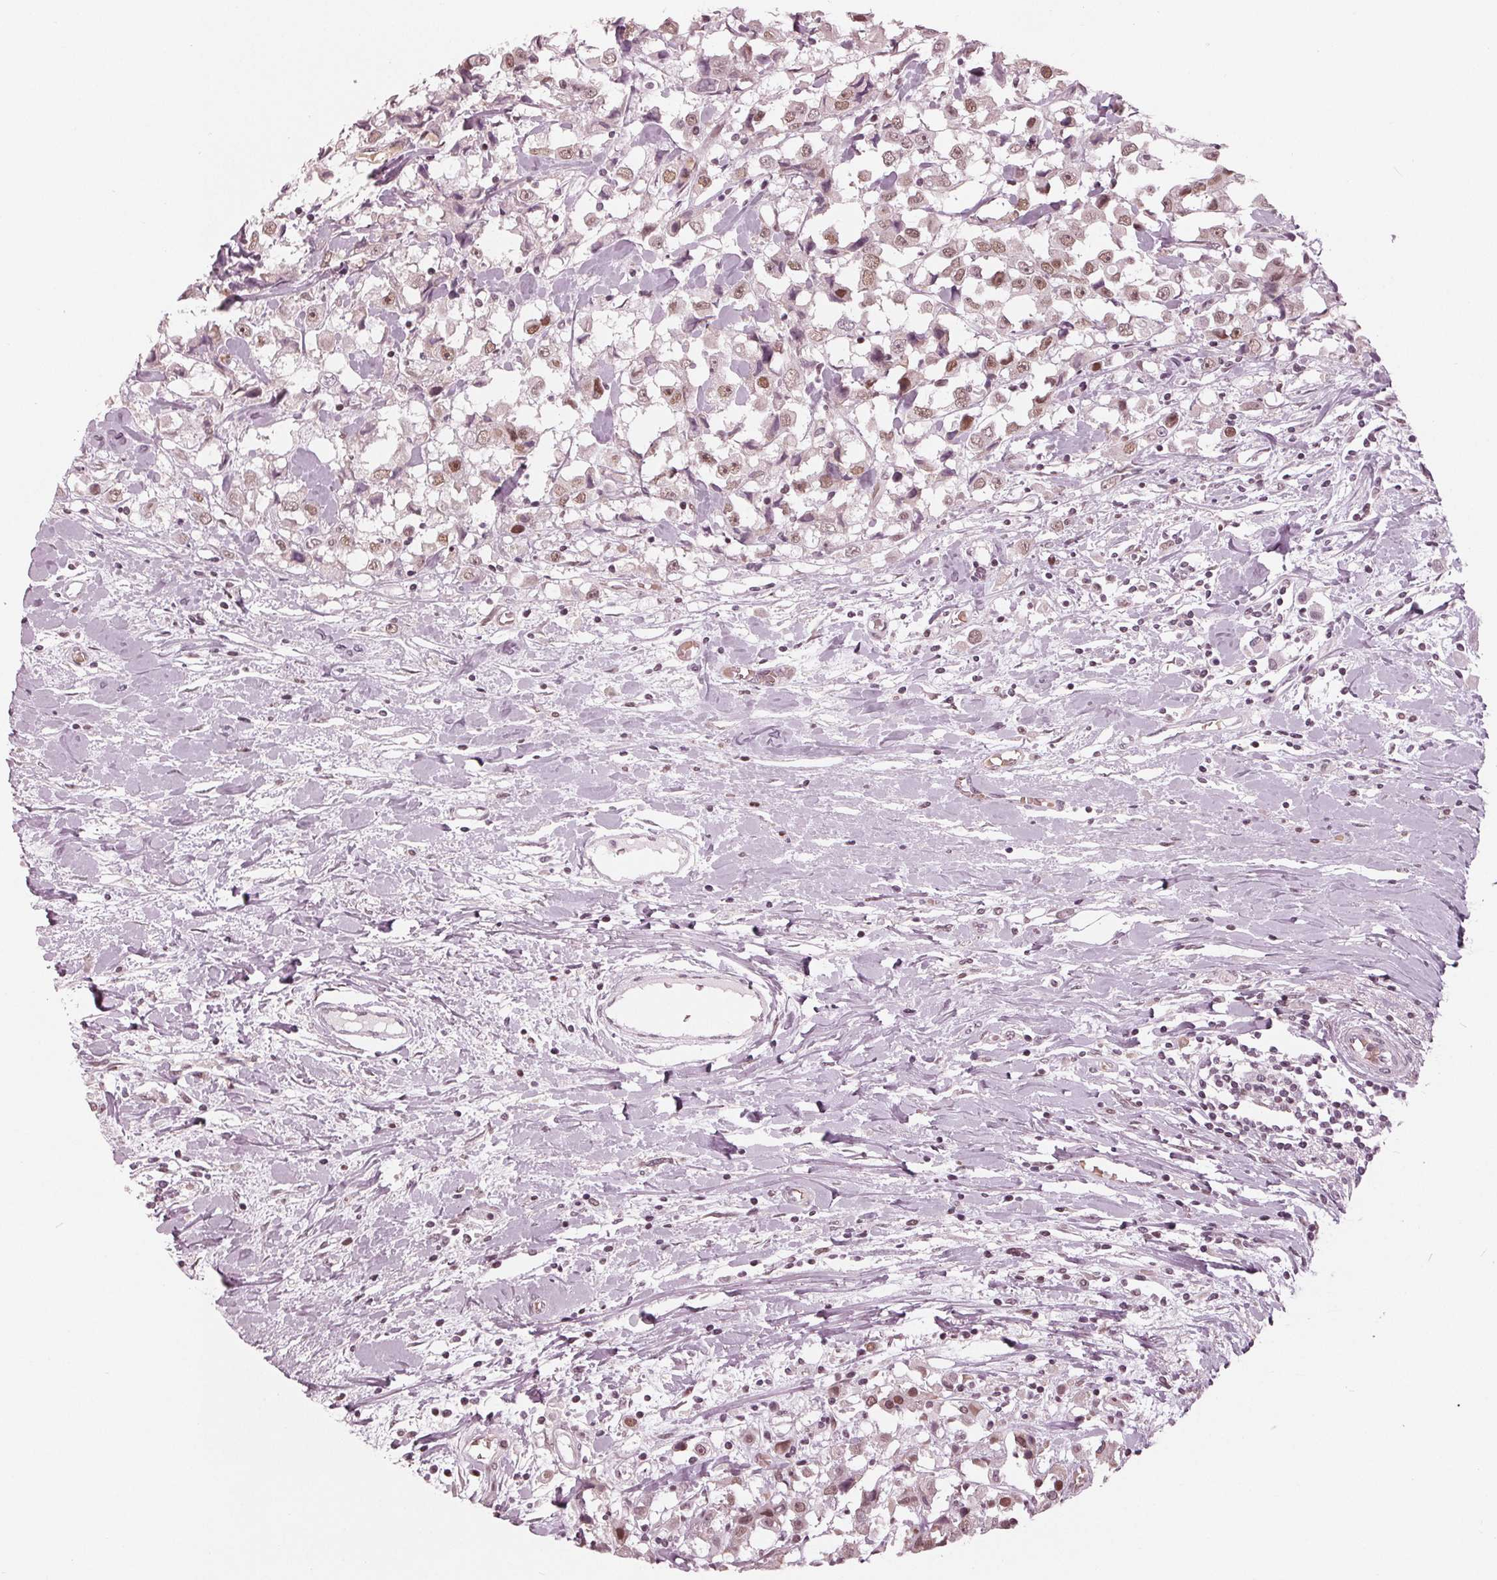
{"staining": {"intensity": "moderate", "quantity": "<25%", "location": "nuclear"}, "tissue": "breast cancer", "cell_type": "Tumor cells", "image_type": "cancer", "snomed": [{"axis": "morphology", "description": "Duct carcinoma"}, {"axis": "topography", "description": "Breast"}], "caption": "Immunohistochemical staining of human invasive ductal carcinoma (breast) exhibits moderate nuclear protein staining in about <25% of tumor cells. (brown staining indicates protein expression, while blue staining denotes nuclei).", "gene": "DNMT3L", "patient": {"sex": "female", "age": 61}}